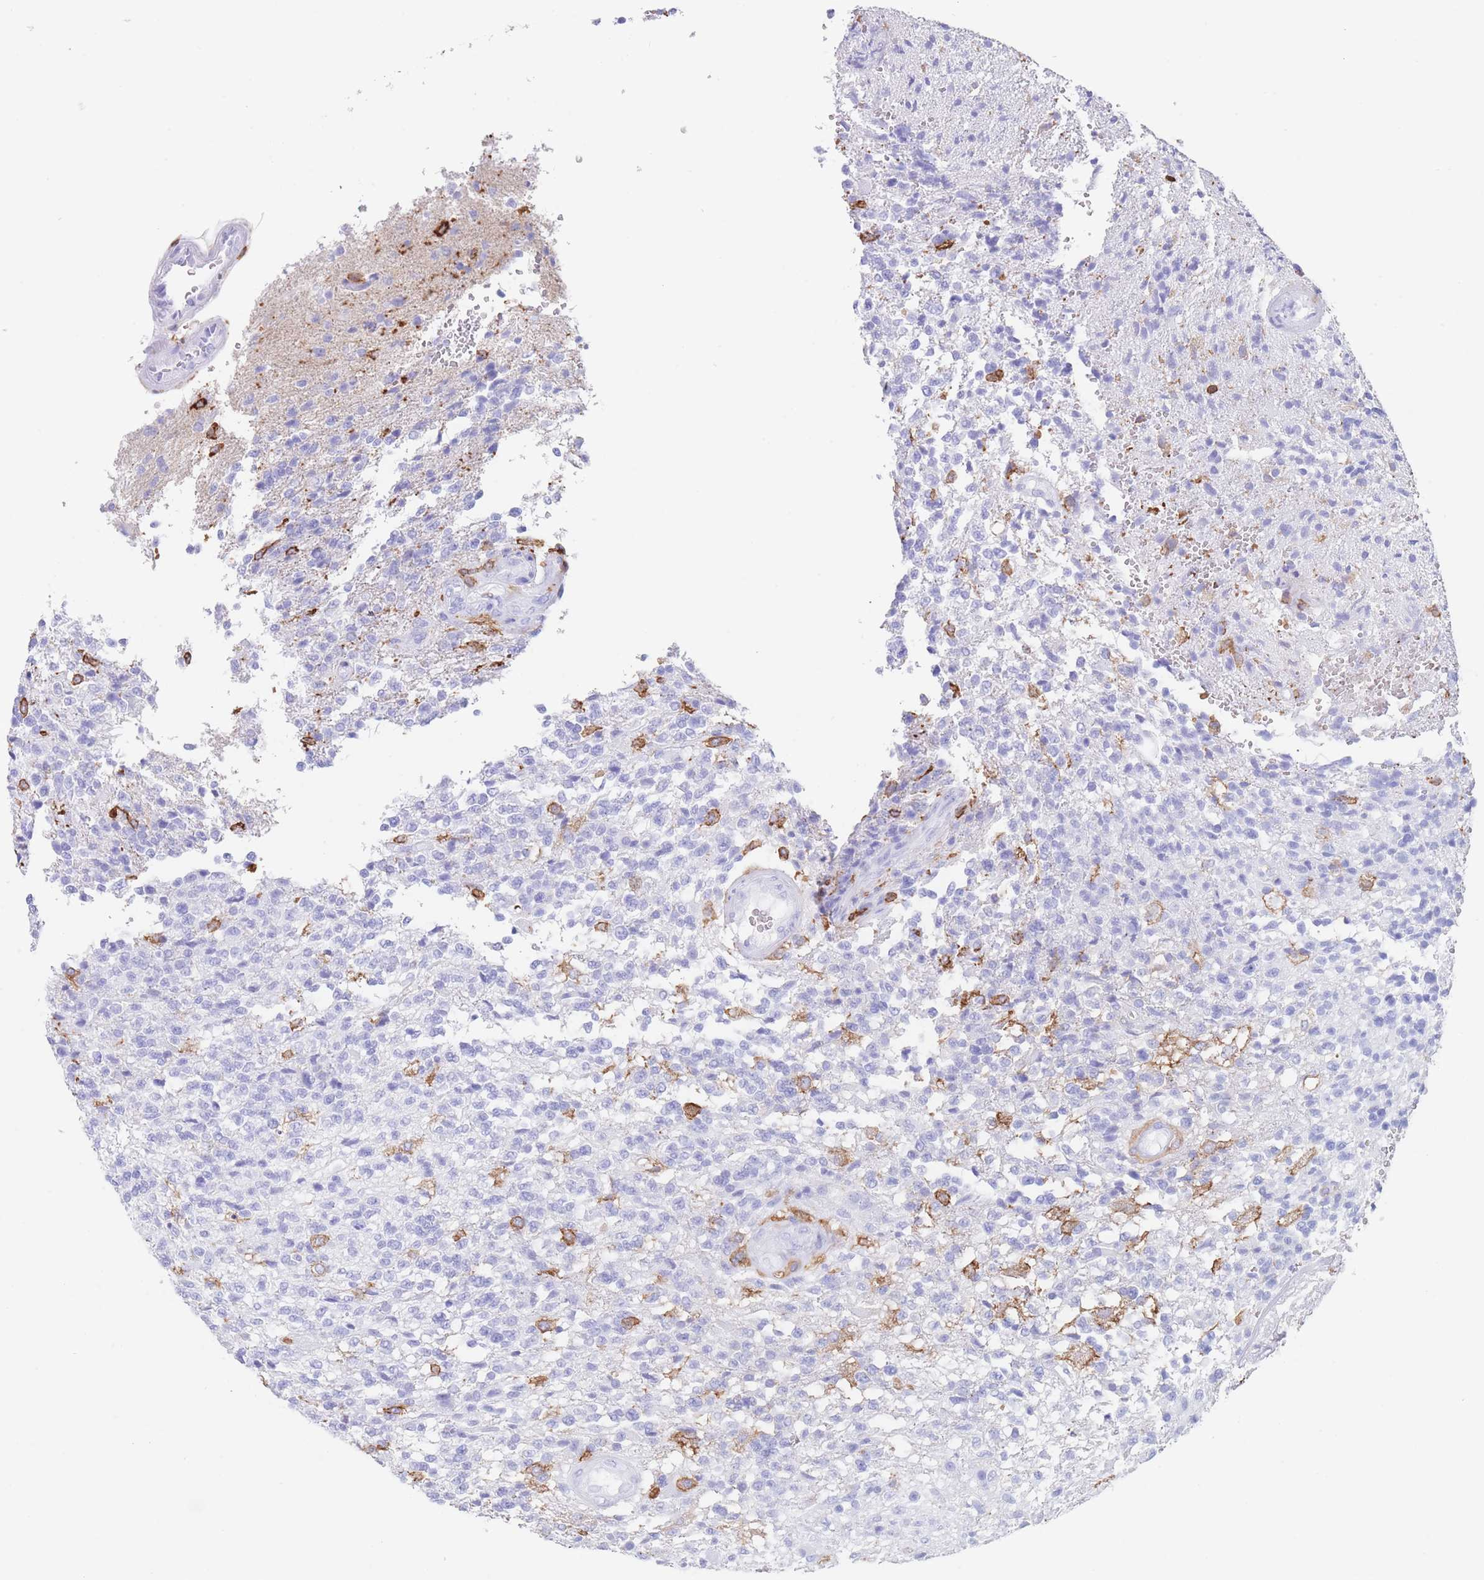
{"staining": {"intensity": "moderate", "quantity": "<25%", "location": "cytoplasmic/membranous"}, "tissue": "glioma", "cell_type": "Tumor cells", "image_type": "cancer", "snomed": [{"axis": "morphology", "description": "Glioma, malignant, High grade"}, {"axis": "topography", "description": "Brain"}], "caption": "Protein staining of malignant high-grade glioma tissue shows moderate cytoplasmic/membranous expression in about <25% of tumor cells. The staining is performed using DAB (3,3'-diaminobenzidine) brown chromogen to label protein expression. The nuclei are counter-stained blue using hematoxylin.", "gene": "CORO1A", "patient": {"sex": "male", "age": 56}}